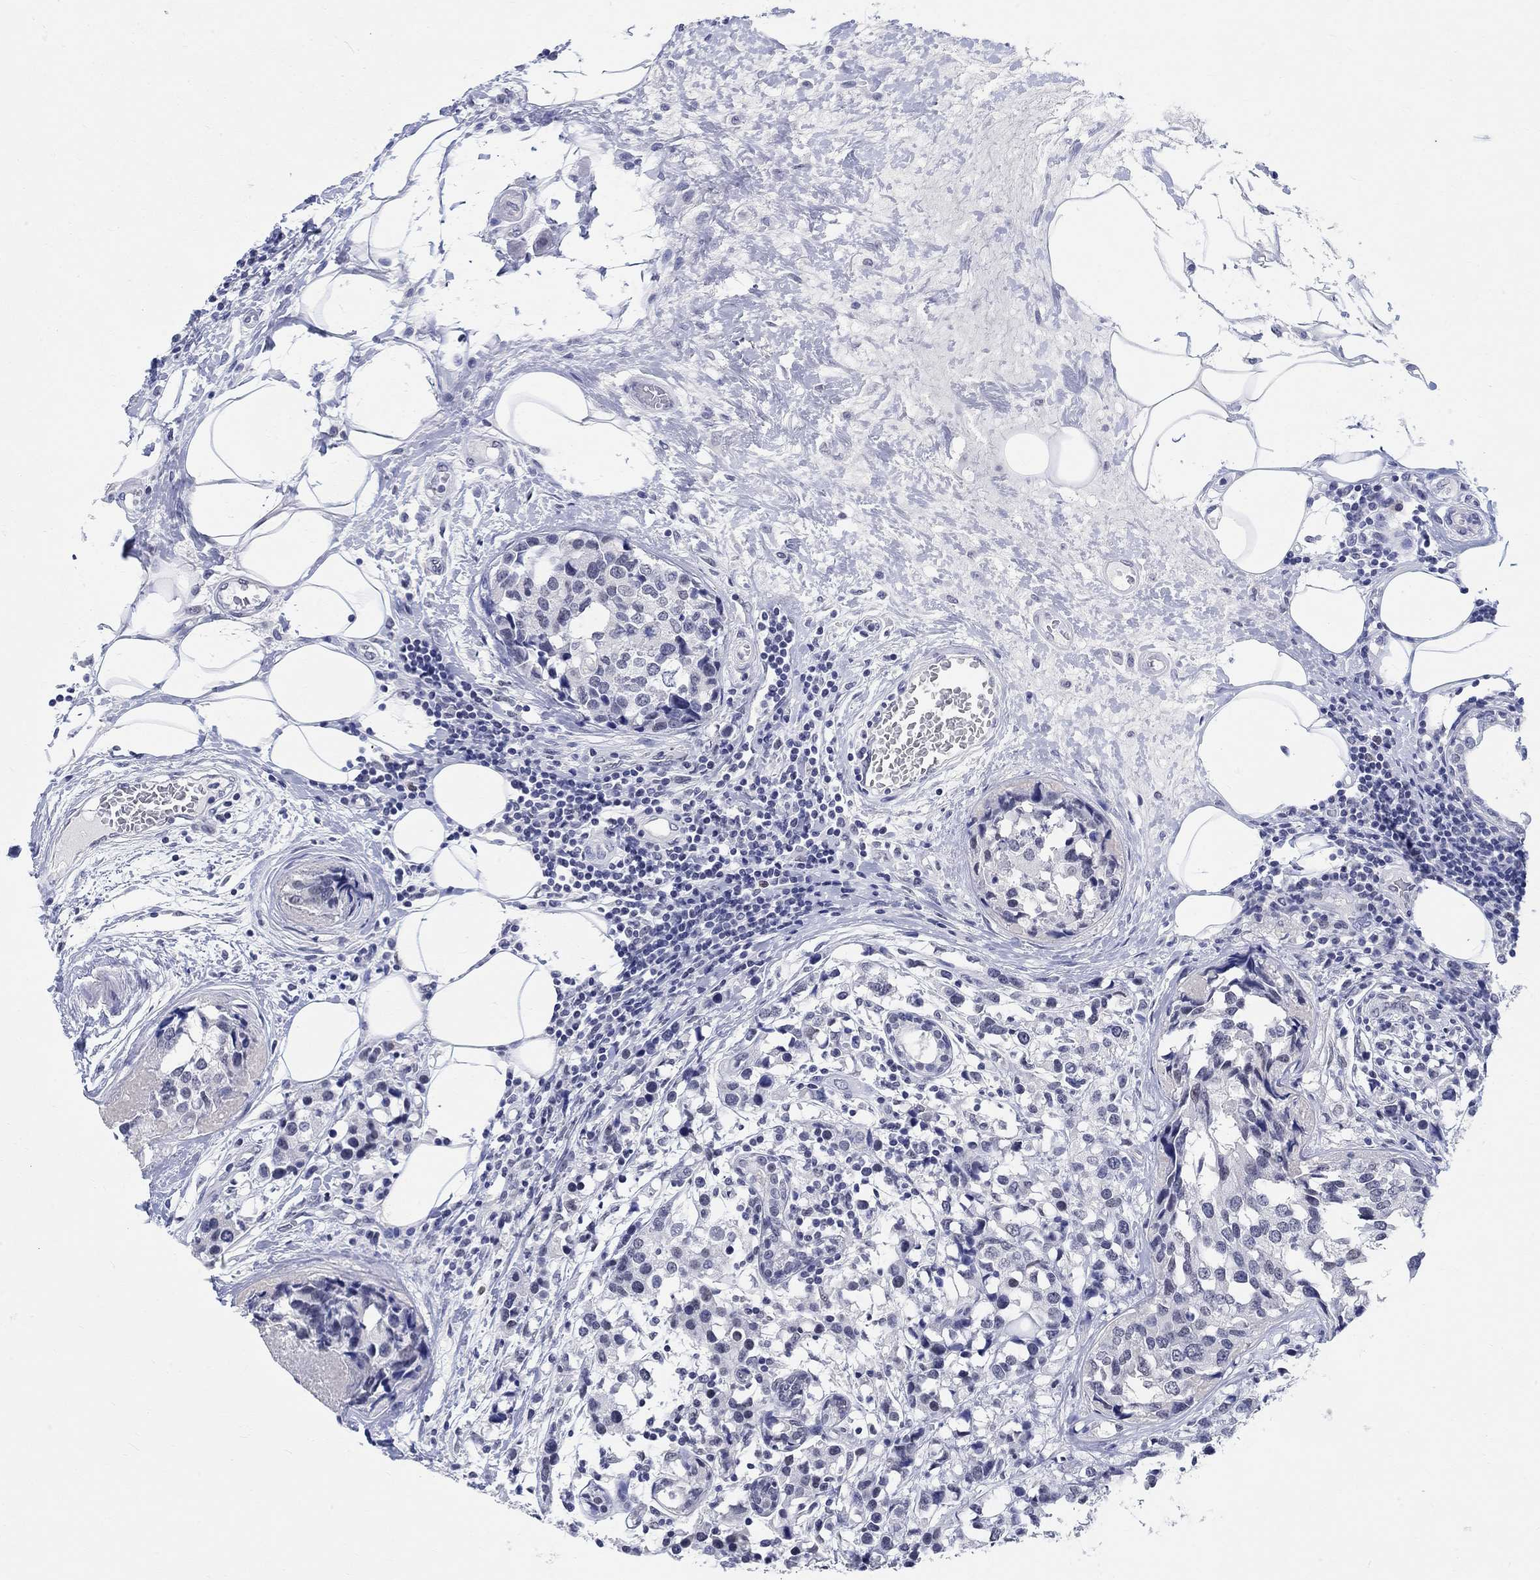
{"staining": {"intensity": "negative", "quantity": "none", "location": "none"}, "tissue": "breast cancer", "cell_type": "Tumor cells", "image_type": "cancer", "snomed": [{"axis": "morphology", "description": "Lobular carcinoma"}, {"axis": "topography", "description": "Breast"}], "caption": "DAB immunohistochemical staining of lobular carcinoma (breast) displays no significant staining in tumor cells.", "gene": "ANKS1B", "patient": {"sex": "female", "age": 59}}